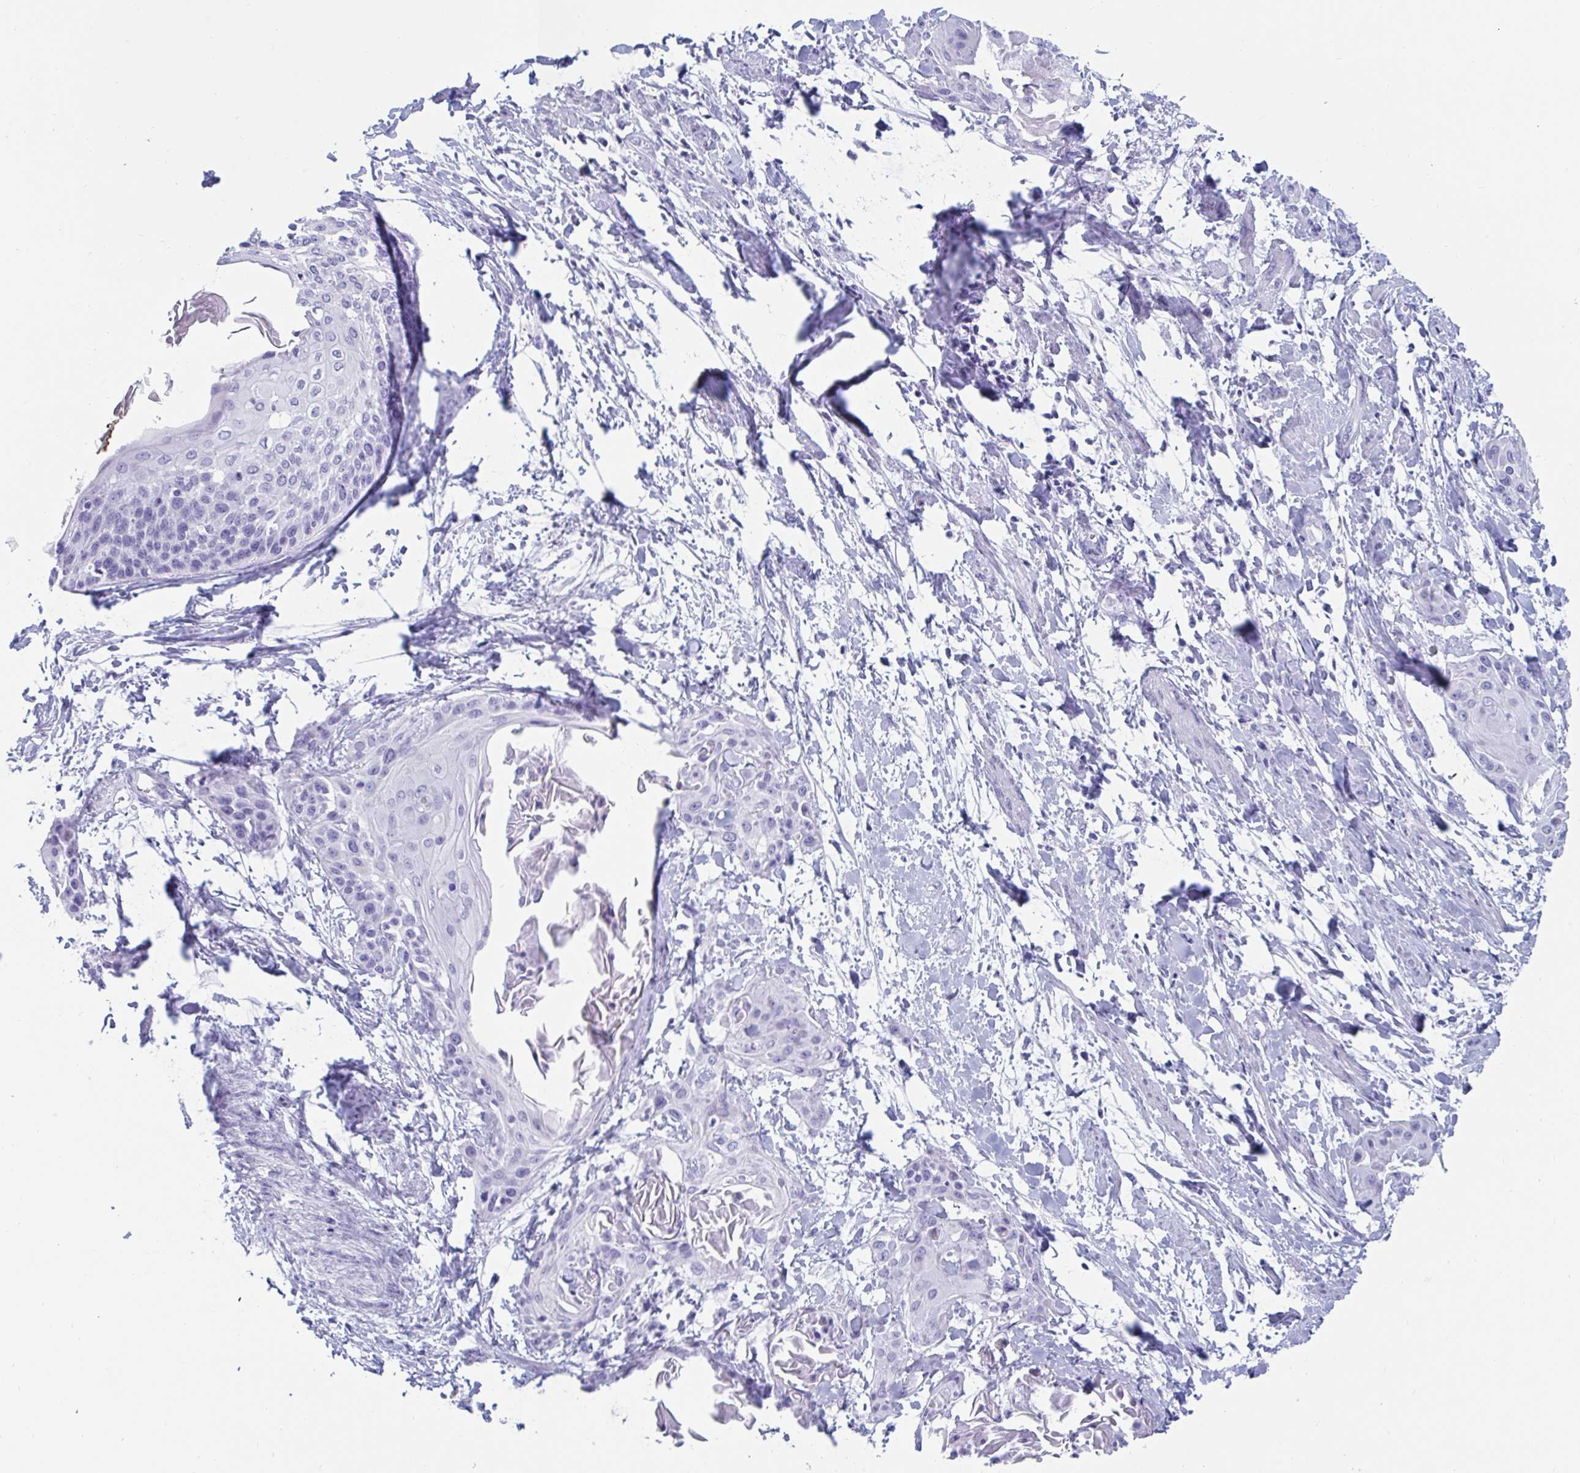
{"staining": {"intensity": "negative", "quantity": "none", "location": "none"}, "tissue": "cervical cancer", "cell_type": "Tumor cells", "image_type": "cancer", "snomed": [{"axis": "morphology", "description": "Squamous cell carcinoma, NOS"}, {"axis": "topography", "description": "Cervix"}], "caption": "Squamous cell carcinoma (cervical) stained for a protein using IHC exhibits no expression tumor cells.", "gene": "GKN2", "patient": {"sex": "female", "age": 57}}